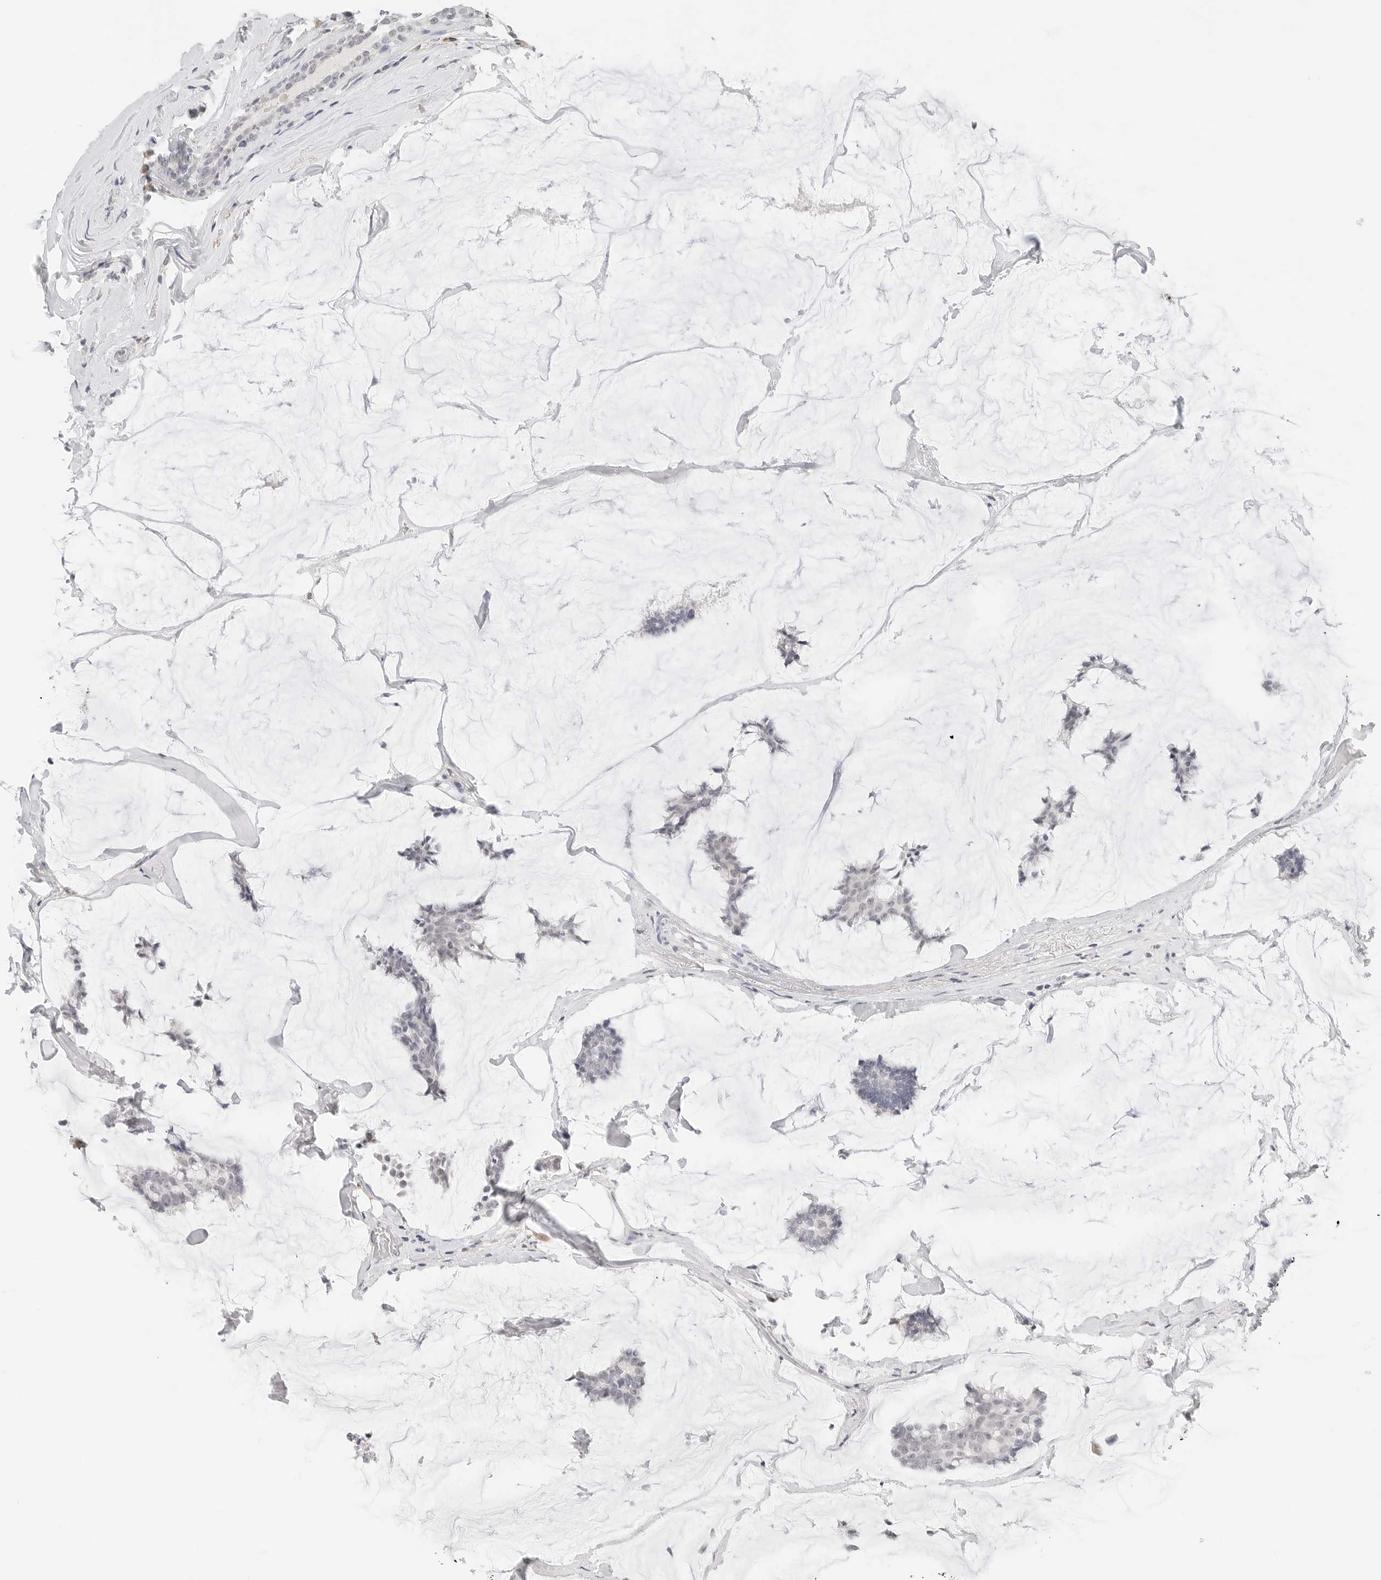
{"staining": {"intensity": "negative", "quantity": "none", "location": "none"}, "tissue": "breast cancer", "cell_type": "Tumor cells", "image_type": "cancer", "snomed": [{"axis": "morphology", "description": "Duct carcinoma"}, {"axis": "topography", "description": "Breast"}], "caption": "A high-resolution photomicrograph shows IHC staining of invasive ductal carcinoma (breast), which reveals no significant expression in tumor cells.", "gene": "NEO1", "patient": {"sex": "female", "age": 93}}